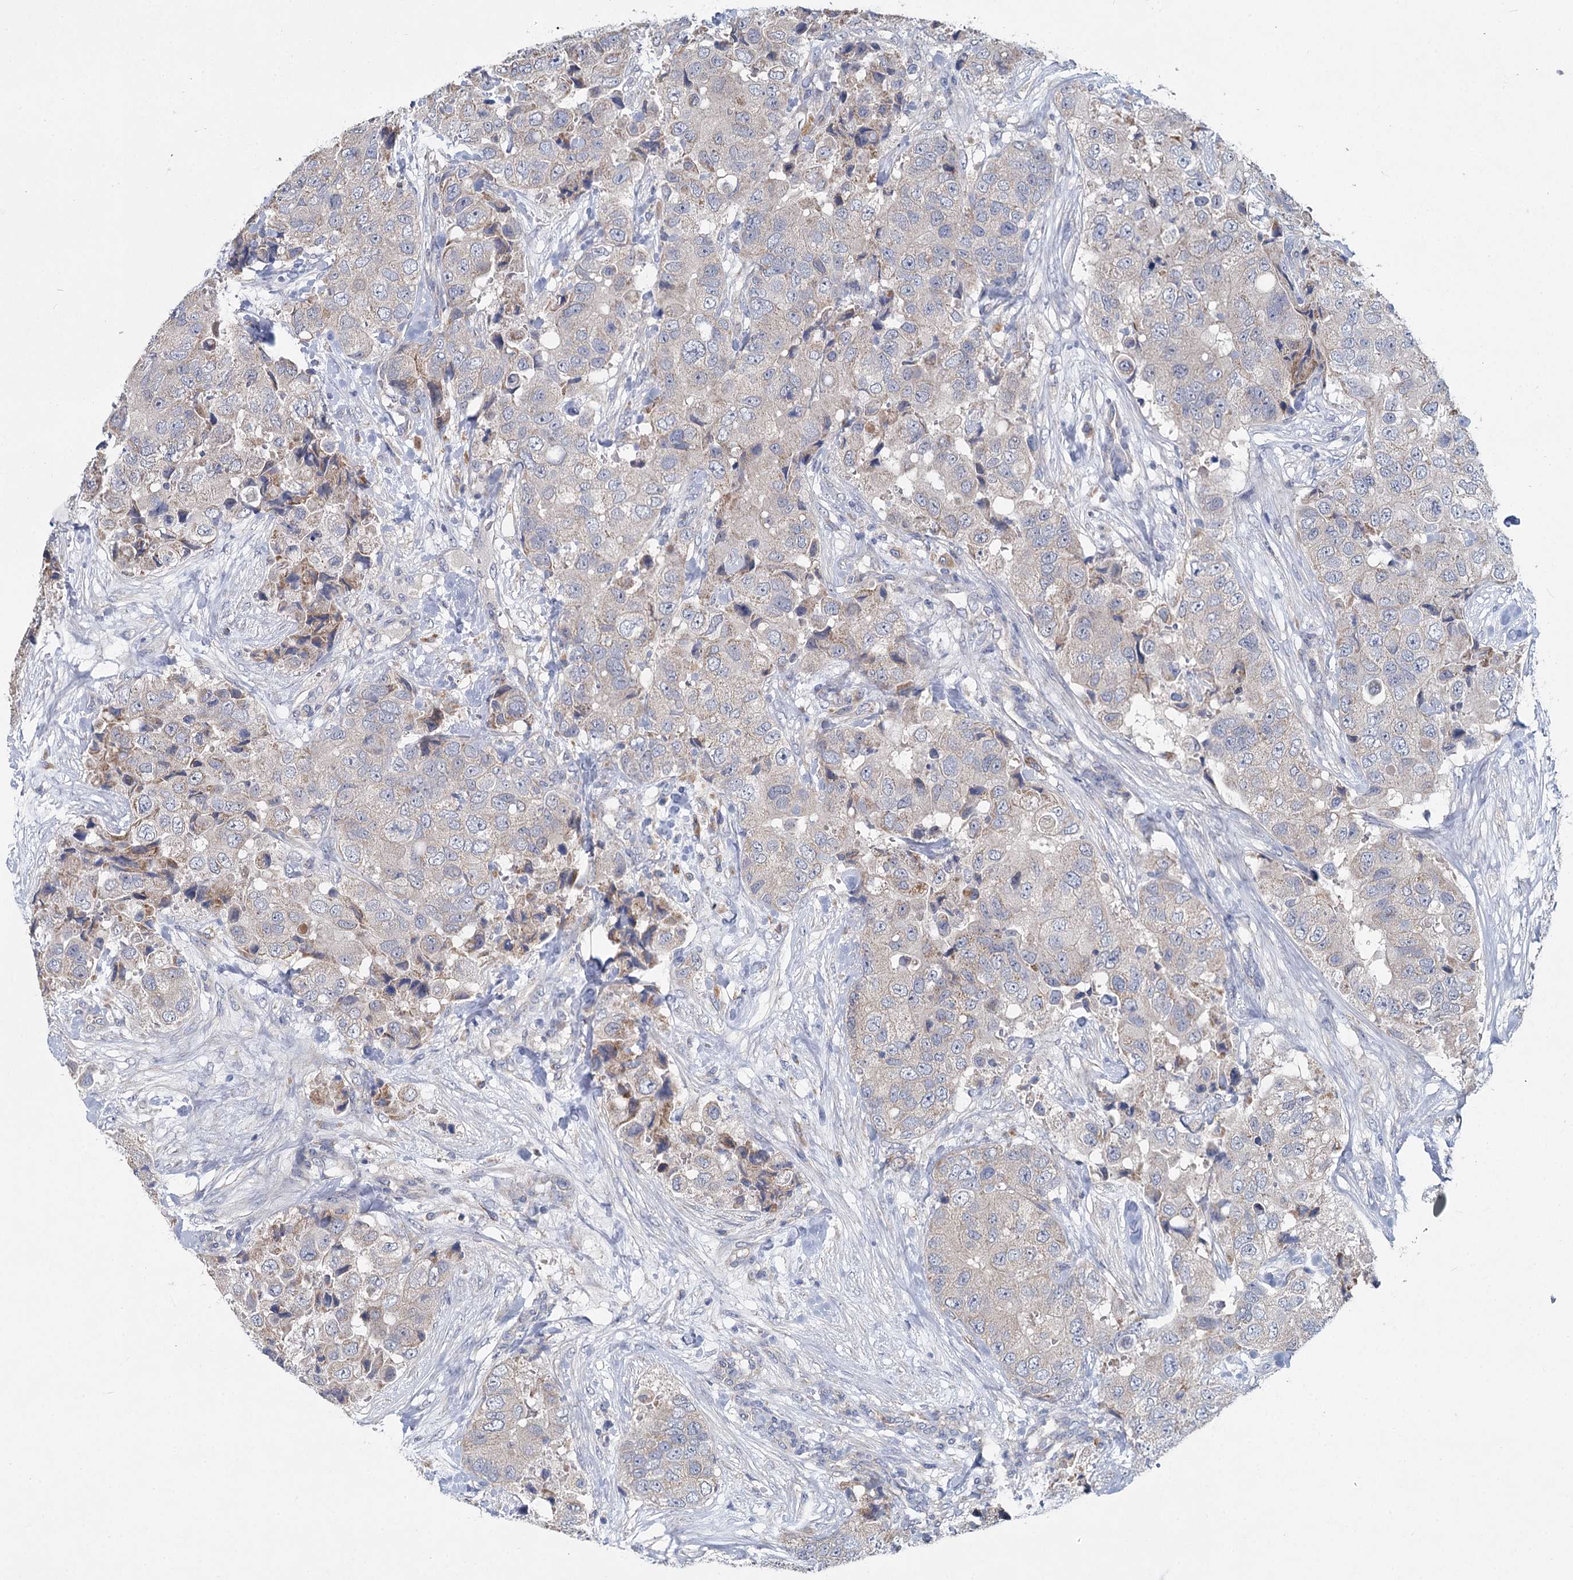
{"staining": {"intensity": "negative", "quantity": "none", "location": "none"}, "tissue": "breast cancer", "cell_type": "Tumor cells", "image_type": "cancer", "snomed": [{"axis": "morphology", "description": "Duct carcinoma"}, {"axis": "topography", "description": "Breast"}], "caption": "The immunohistochemistry (IHC) histopathology image has no significant expression in tumor cells of infiltrating ductal carcinoma (breast) tissue.", "gene": "ANKRD16", "patient": {"sex": "female", "age": 62}}